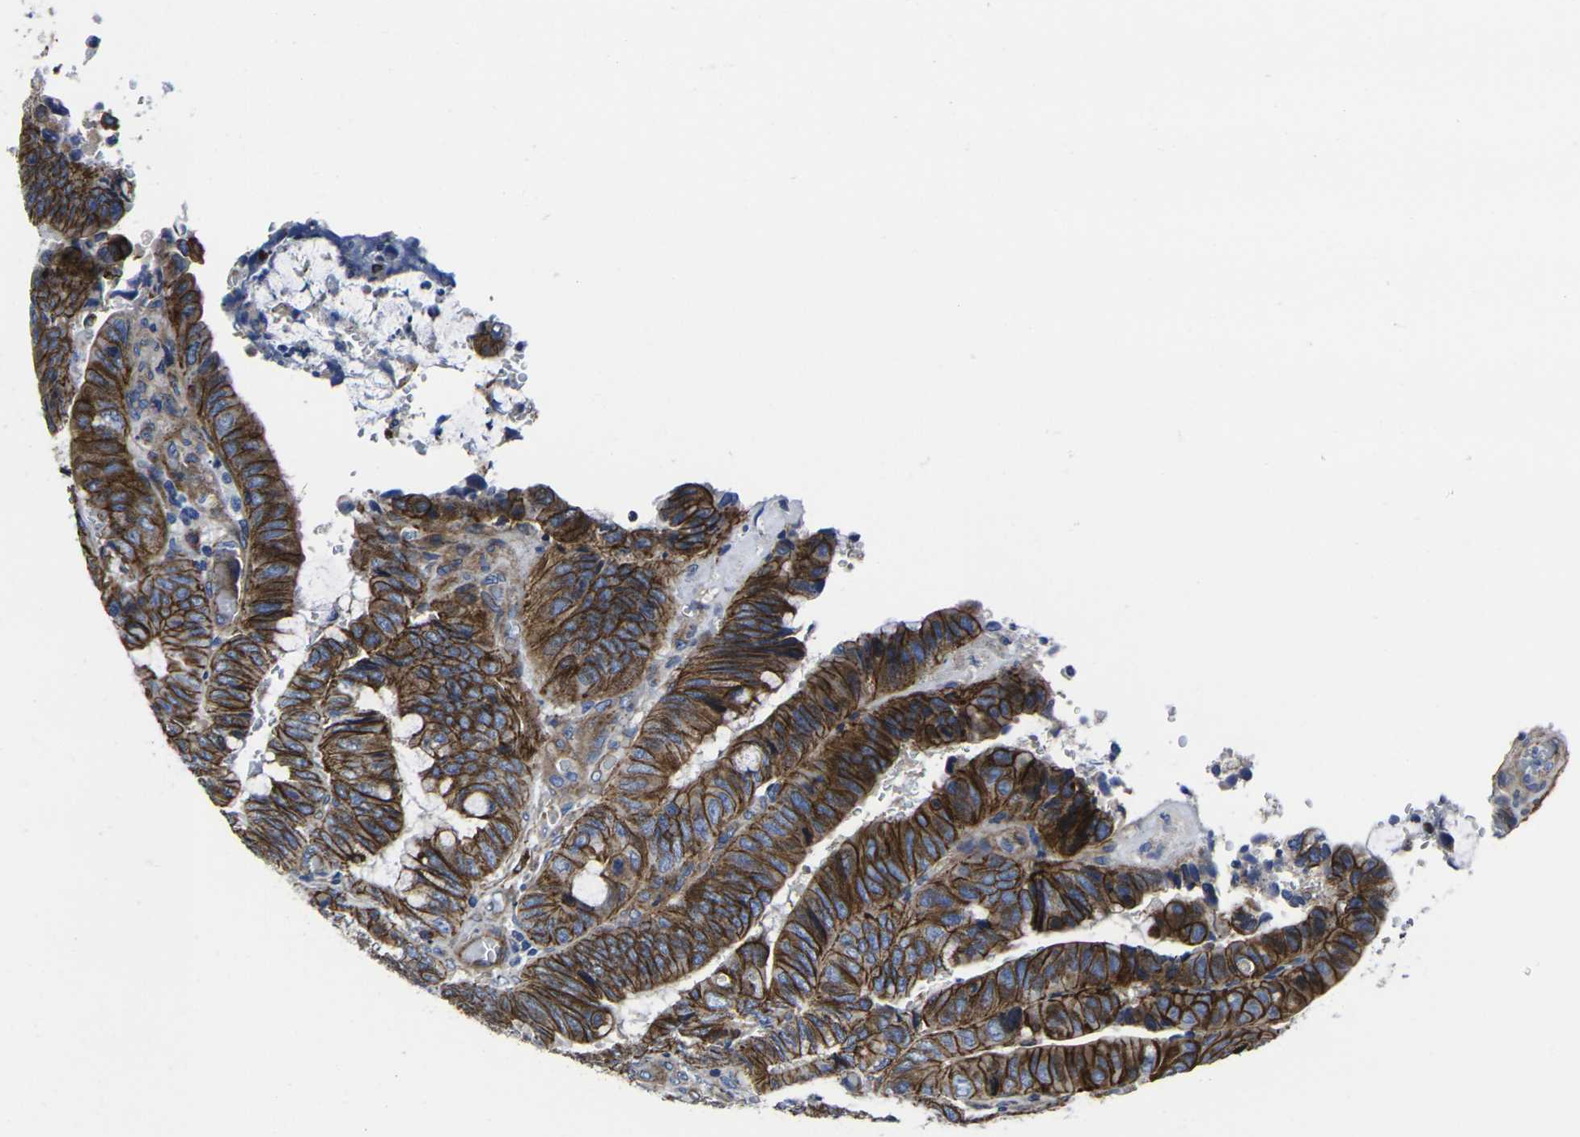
{"staining": {"intensity": "strong", "quantity": ">75%", "location": "cytoplasmic/membranous"}, "tissue": "colorectal cancer", "cell_type": "Tumor cells", "image_type": "cancer", "snomed": [{"axis": "morphology", "description": "Normal tissue, NOS"}, {"axis": "morphology", "description": "Adenocarcinoma, NOS"}, {"axis": "topography", "description": "Rectum"}], "caption": "A brown stain labels strong cytoplasmic/membranous expression of a protein in adenocarcinoma (colorectal) tumor cells.", "gene": "NUMB", "patient": {"sex": "male", "age": 92}}